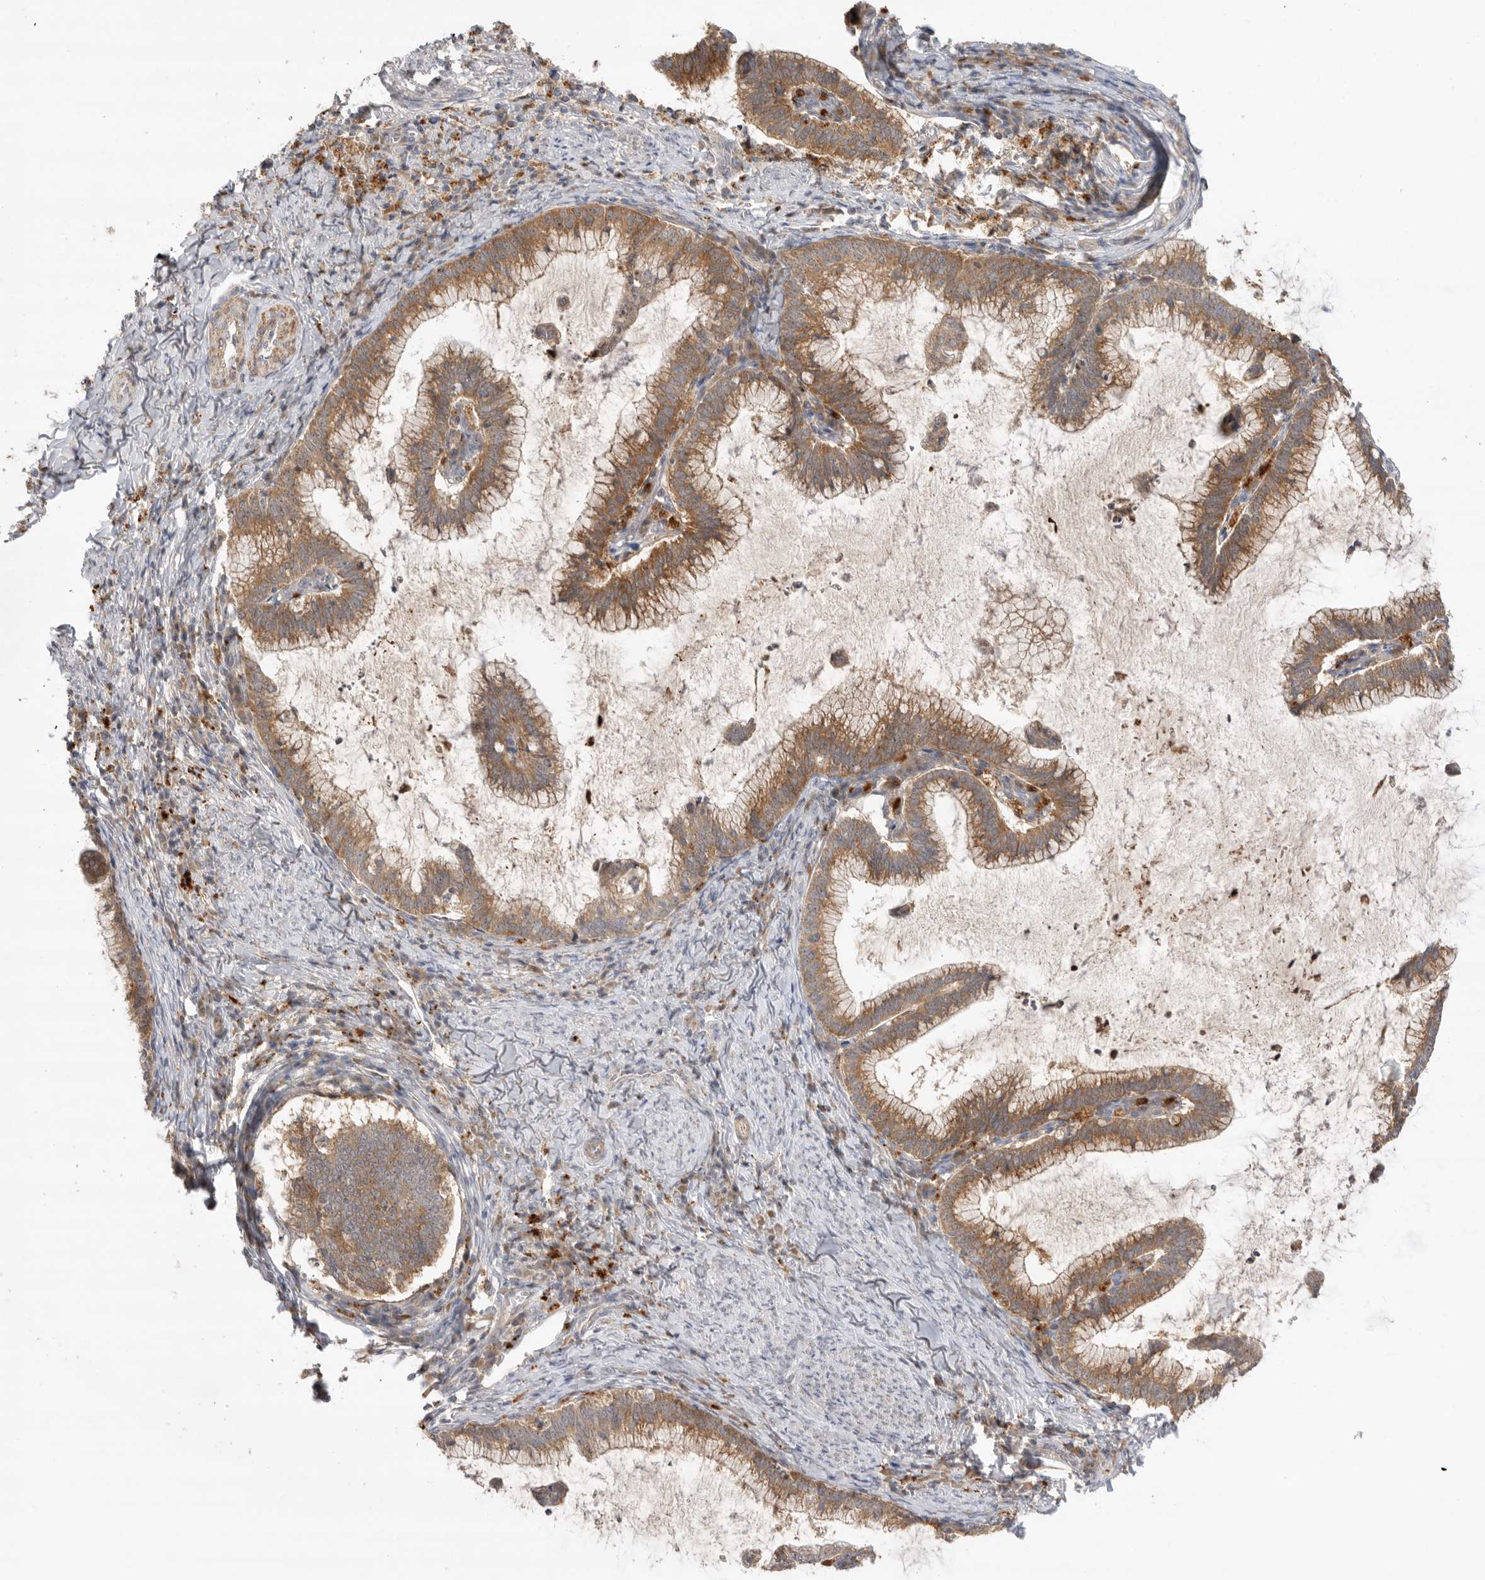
{"staining": {"intensity": "weak", "quantity": ">75%", "location": "cytoplasmic/membranous"}, "tissue": "cervical cancer", "cell_type": "Tumor cells", "image_type": "cancer", "snomed": [{"axis": "morphology", "description": "Adenocarcinoma, NOS"}, {"axis": "topography", "description": "Cervix"}], "caption": "An image of cervical cancer stained for a protein reveals weak cytoplasmic/membranous brown staining in tumor cells. The staining is performed using DAB brown chromogen to label protein expression. The nuclei are counter-stained blue using hematoxylin.", "gene": "GNE", "patient": {"sex": "female", "age": 36}}